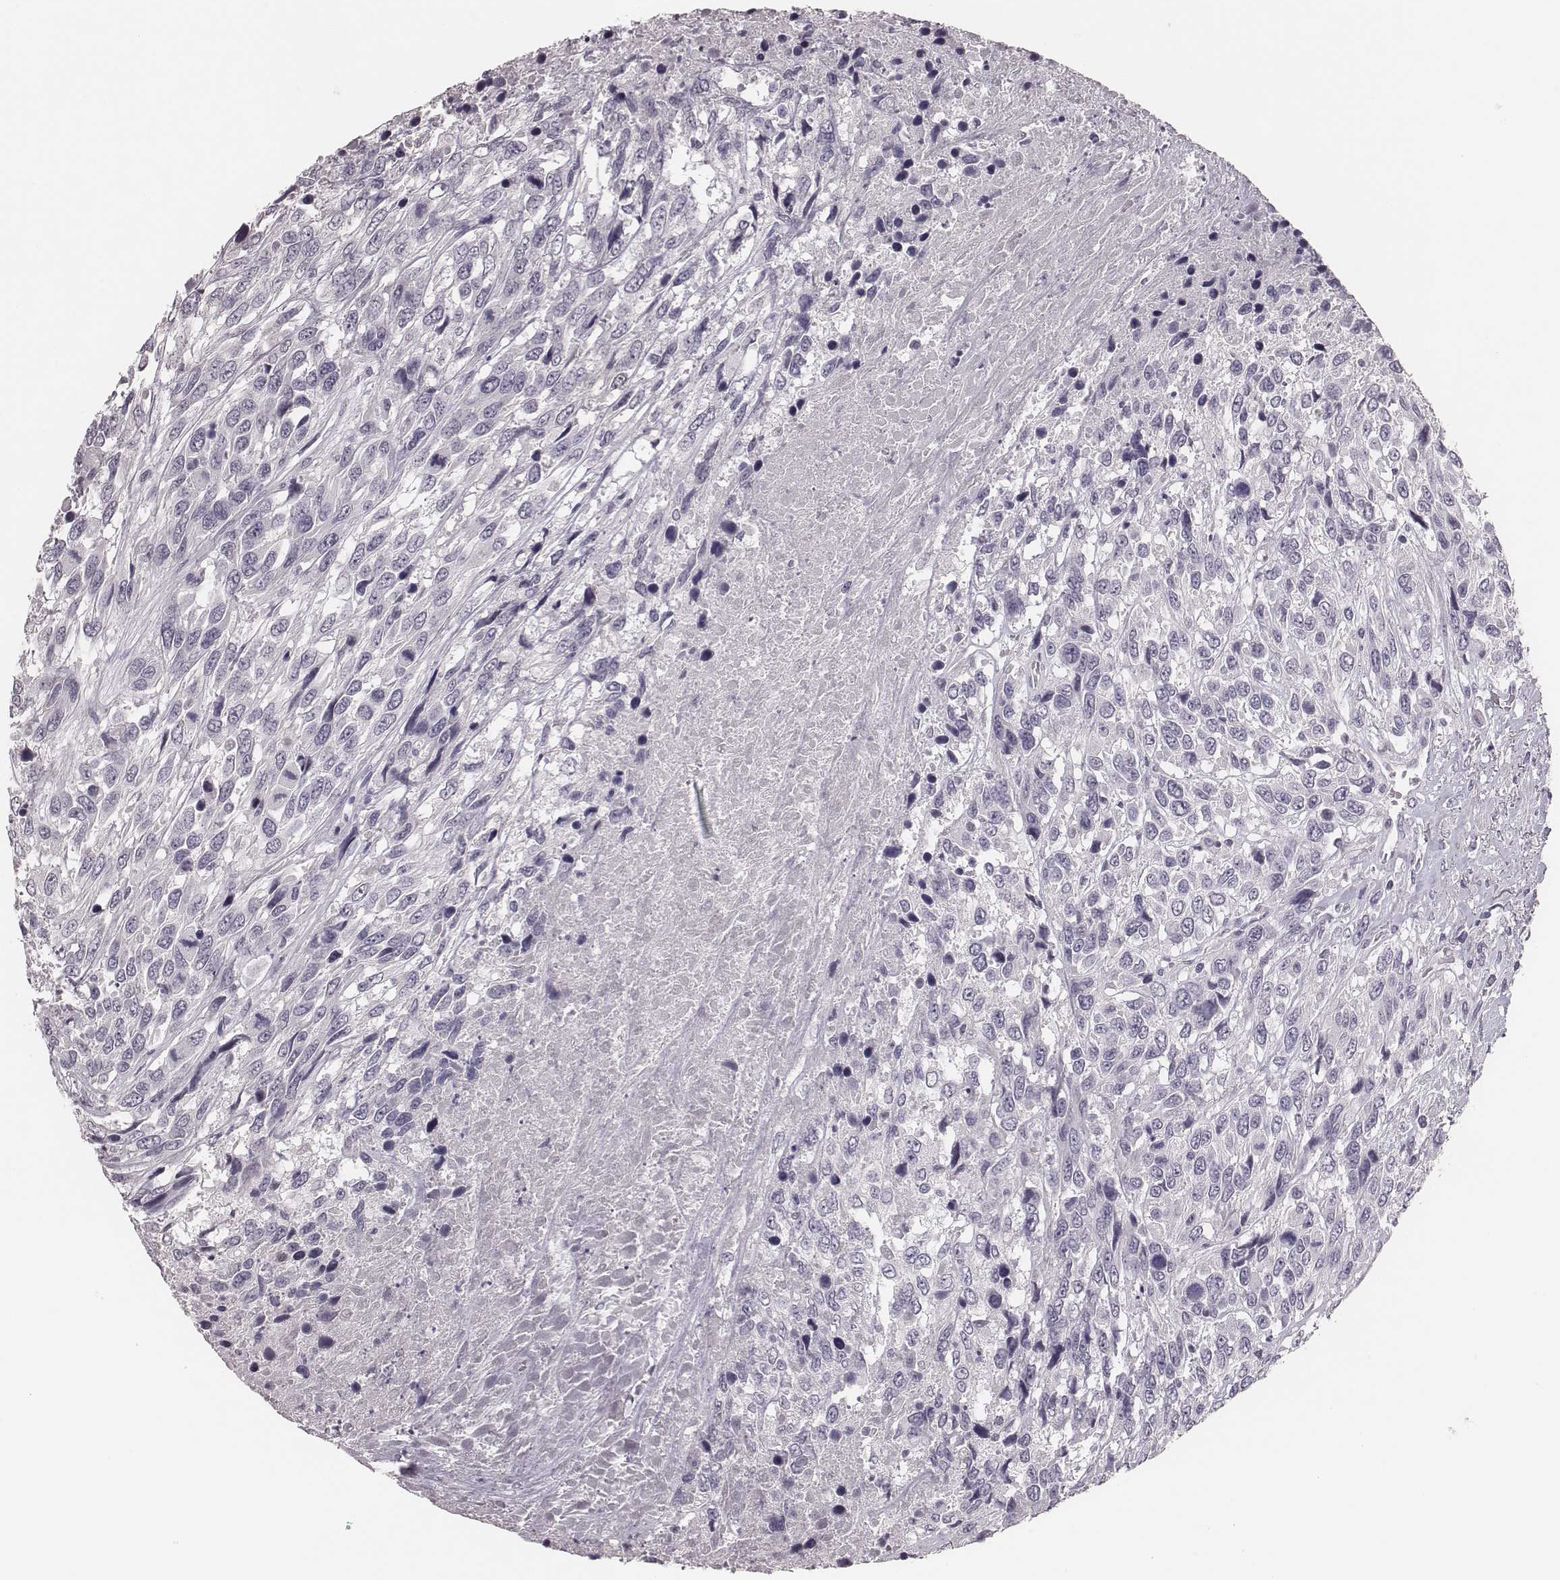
{"staining": {"intensity": "negative", "quantity": "none", "location": "none"}, "tissue": "urothelial cancer", "cell_type": "Tumor cells", "image_type": "cancer", "snomed": [{"axis": "morphology", "description": "Urothelial carcinoma, High grade"}, {"axis": "topography", "description": "Urinary bladder"}], "caption": "This micrograph is of high-grade urothelial carcinoma stained with IHC to label a protein in brown with the nuclei are counter-stained blue. There is no staining in tumor cells.", "gene": "CSHL1", "patient": {"sex": "female", "age": 70}}